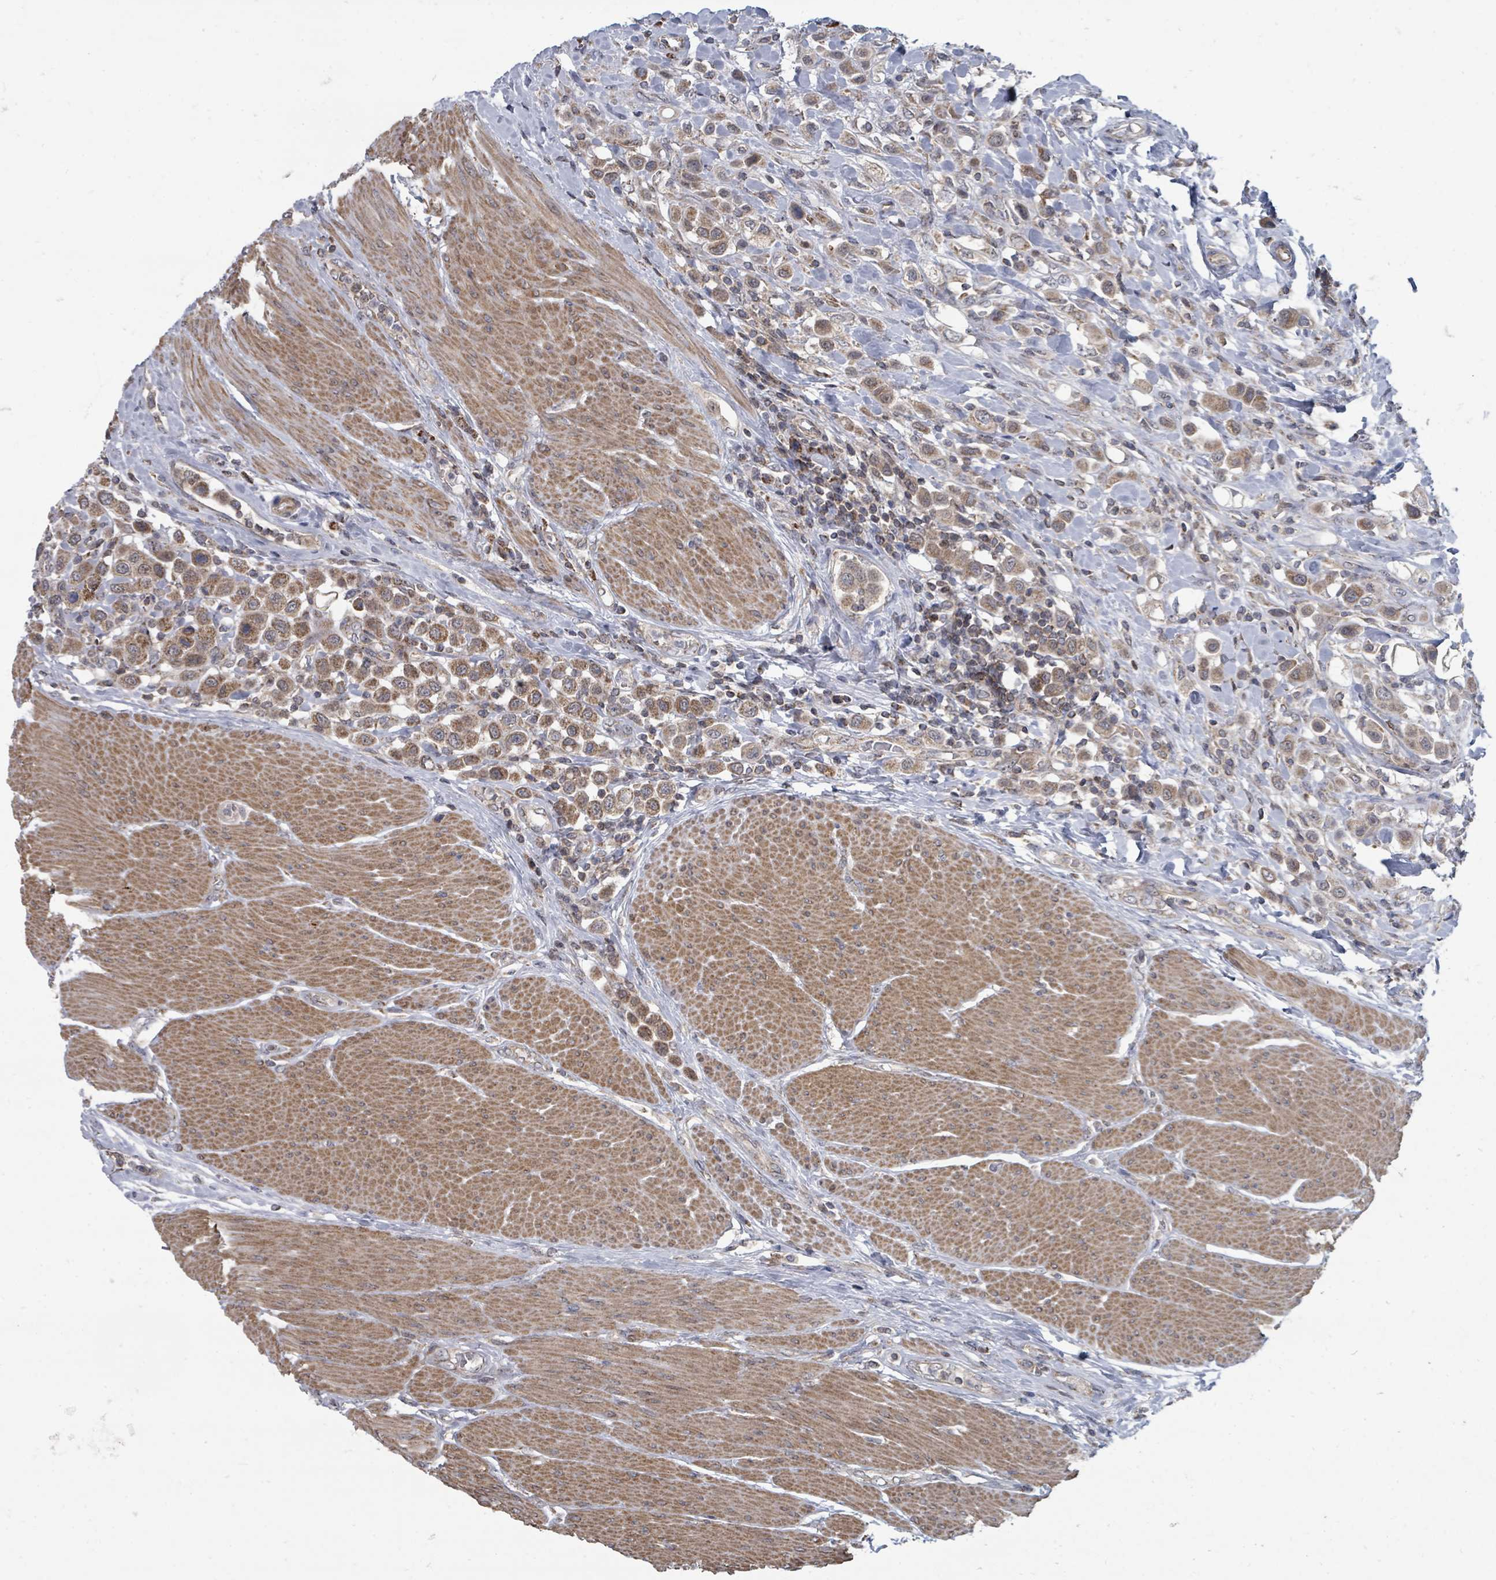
{"staining": {"intensity": "moderate", "quantity": ">75%", "location": "cytoplasmic/membranous"}, "tissue": "urothelial cancer", "cell_type": "Tumor cells", "image_type": "cancer", "snomed": [{"axis": "morphology", "description": "Urothelial carcinoma, High grade"}, {"axis": "topography", "description": "Urinary bladder"}], "caption": "Protein expression by immunohistochemistry displays moderate cytoplasmic/membranous staining in about >75% of tumor cells in urothelial cancer.", "gene": "MAGOHB", "patient": {"sex": "male", "age": 50}}